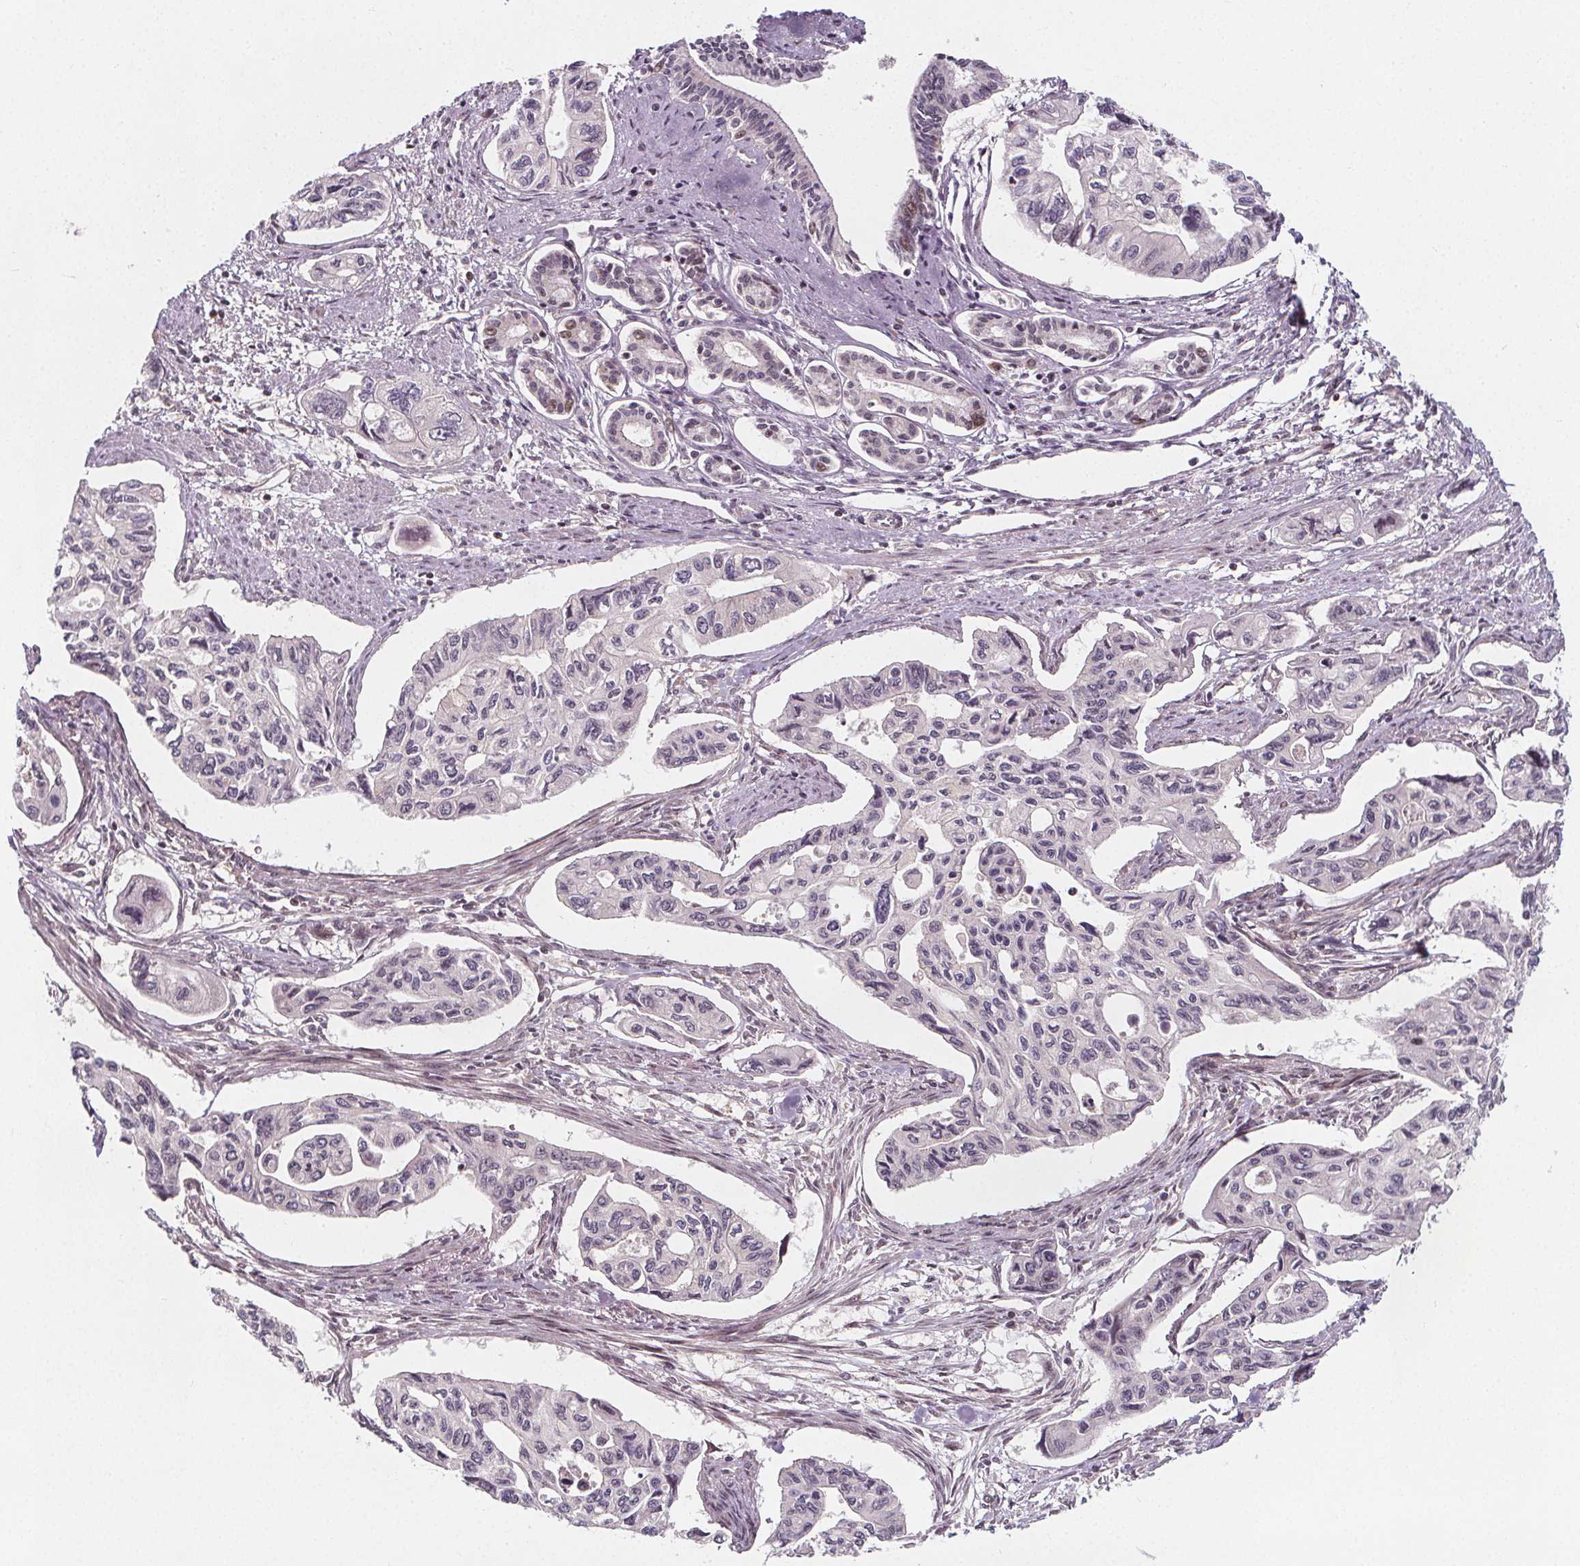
{"staining": {"intensity": "negative", "quantity": "none", "location": "none"}, "tissue": "pancreatic cancer", "cell_type": "Tumor cells", "image_type": "cancer", "snomed": [{"axis": "morphology", "description": "Adenocarcinoma, NOS"}, {"axis": "topography", "description": "Pancreas"}], "caption": "This photomicrograph is of pancreatic adenocarcinoma stained with IHC to label a protein in brown with the nuclei are counter-stained blue. There is no staining in tumor cells. The staining is performed using DAB brown chromogen with nuclei counter-stained in using hematoxylin.", "gene": "AKT1S1", "patient": {"sex": "female", "age": 76}}